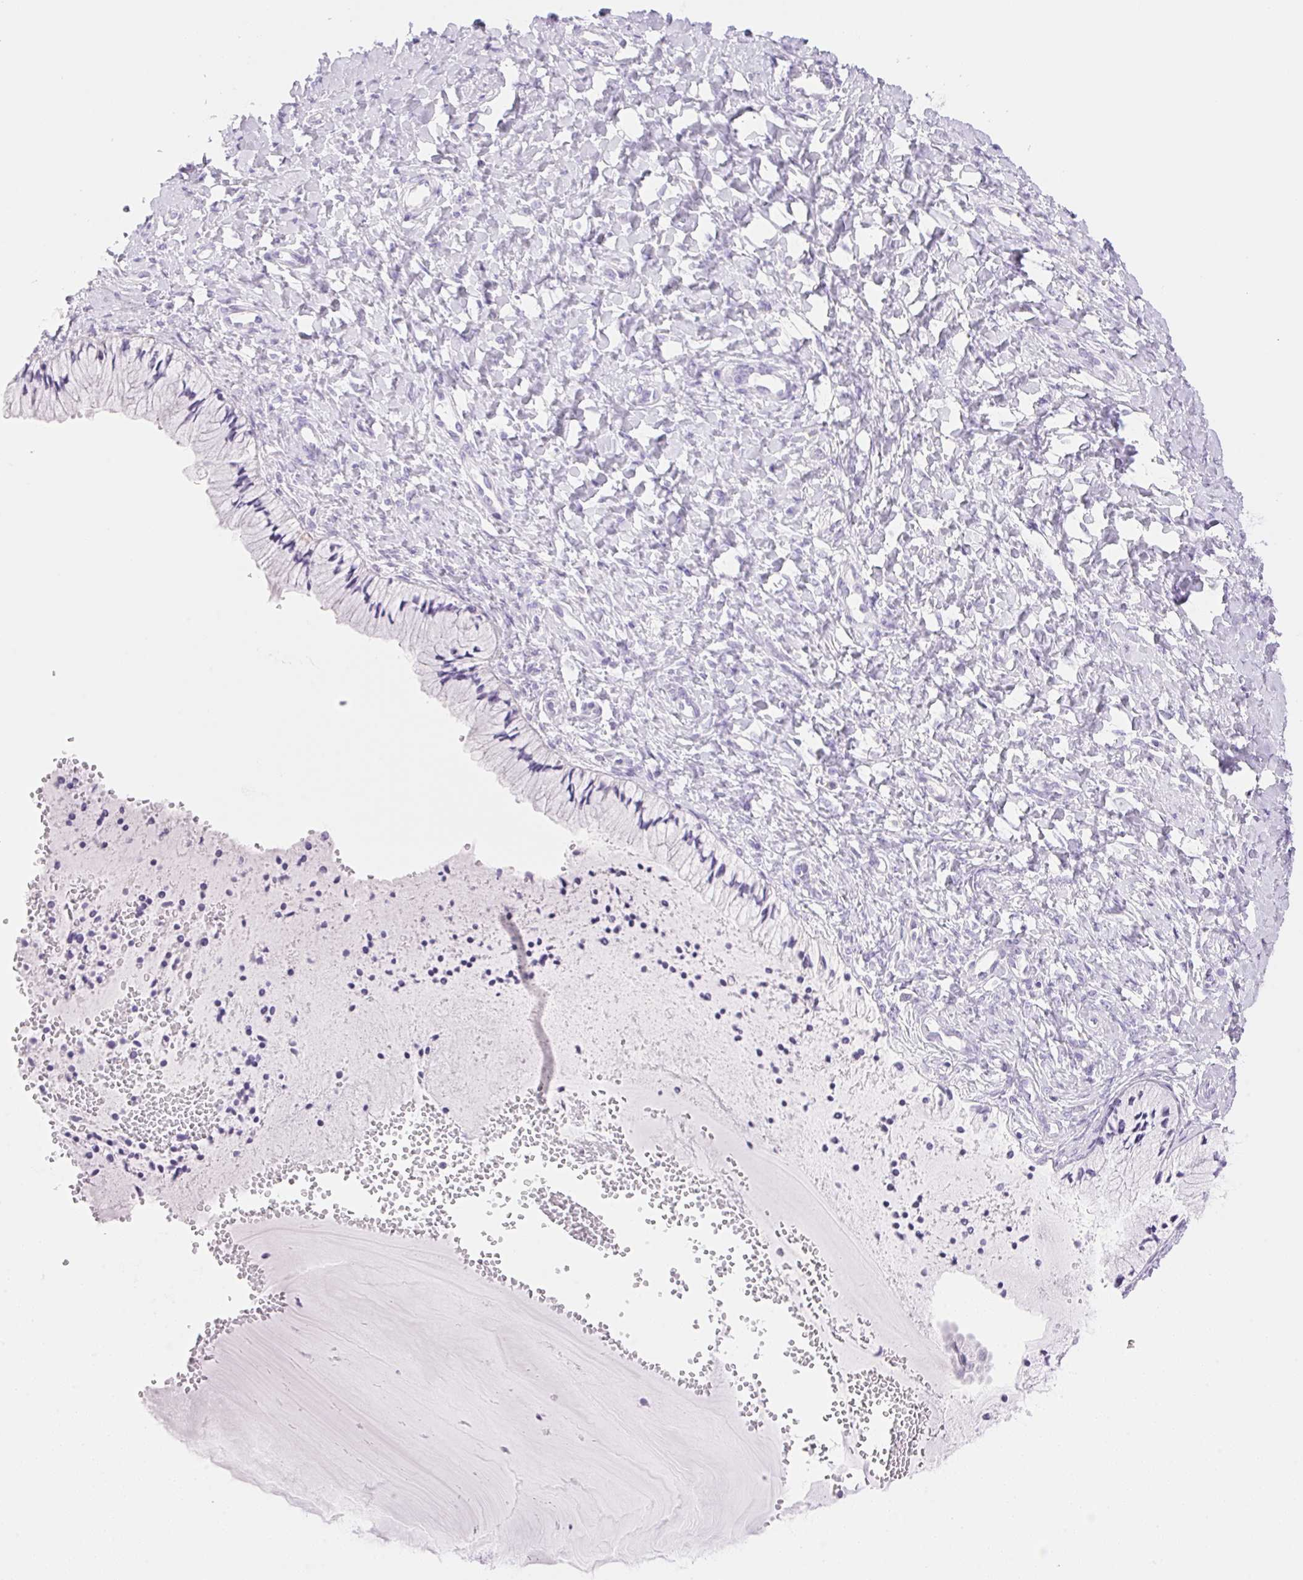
{"staining": {"intensity": "negative", "quantity": "none", "location": "none"}, "tissue": "cervix", "cell_type": "Glandular cells", "image_type": "normal", "snomed": [{"axis": "morphology", "description": "Normal tissue, NOS"}, {"axis": "topography", "description": "Cervix"}], "caption": "Immunohistochemistry (IHC) histopathology image of unremarkable human cervix stained for a protein (brown), which reveals no staining in glandular cells.", "gene": "DHCR24", "patient": {"sex": "female", "age": 37}}